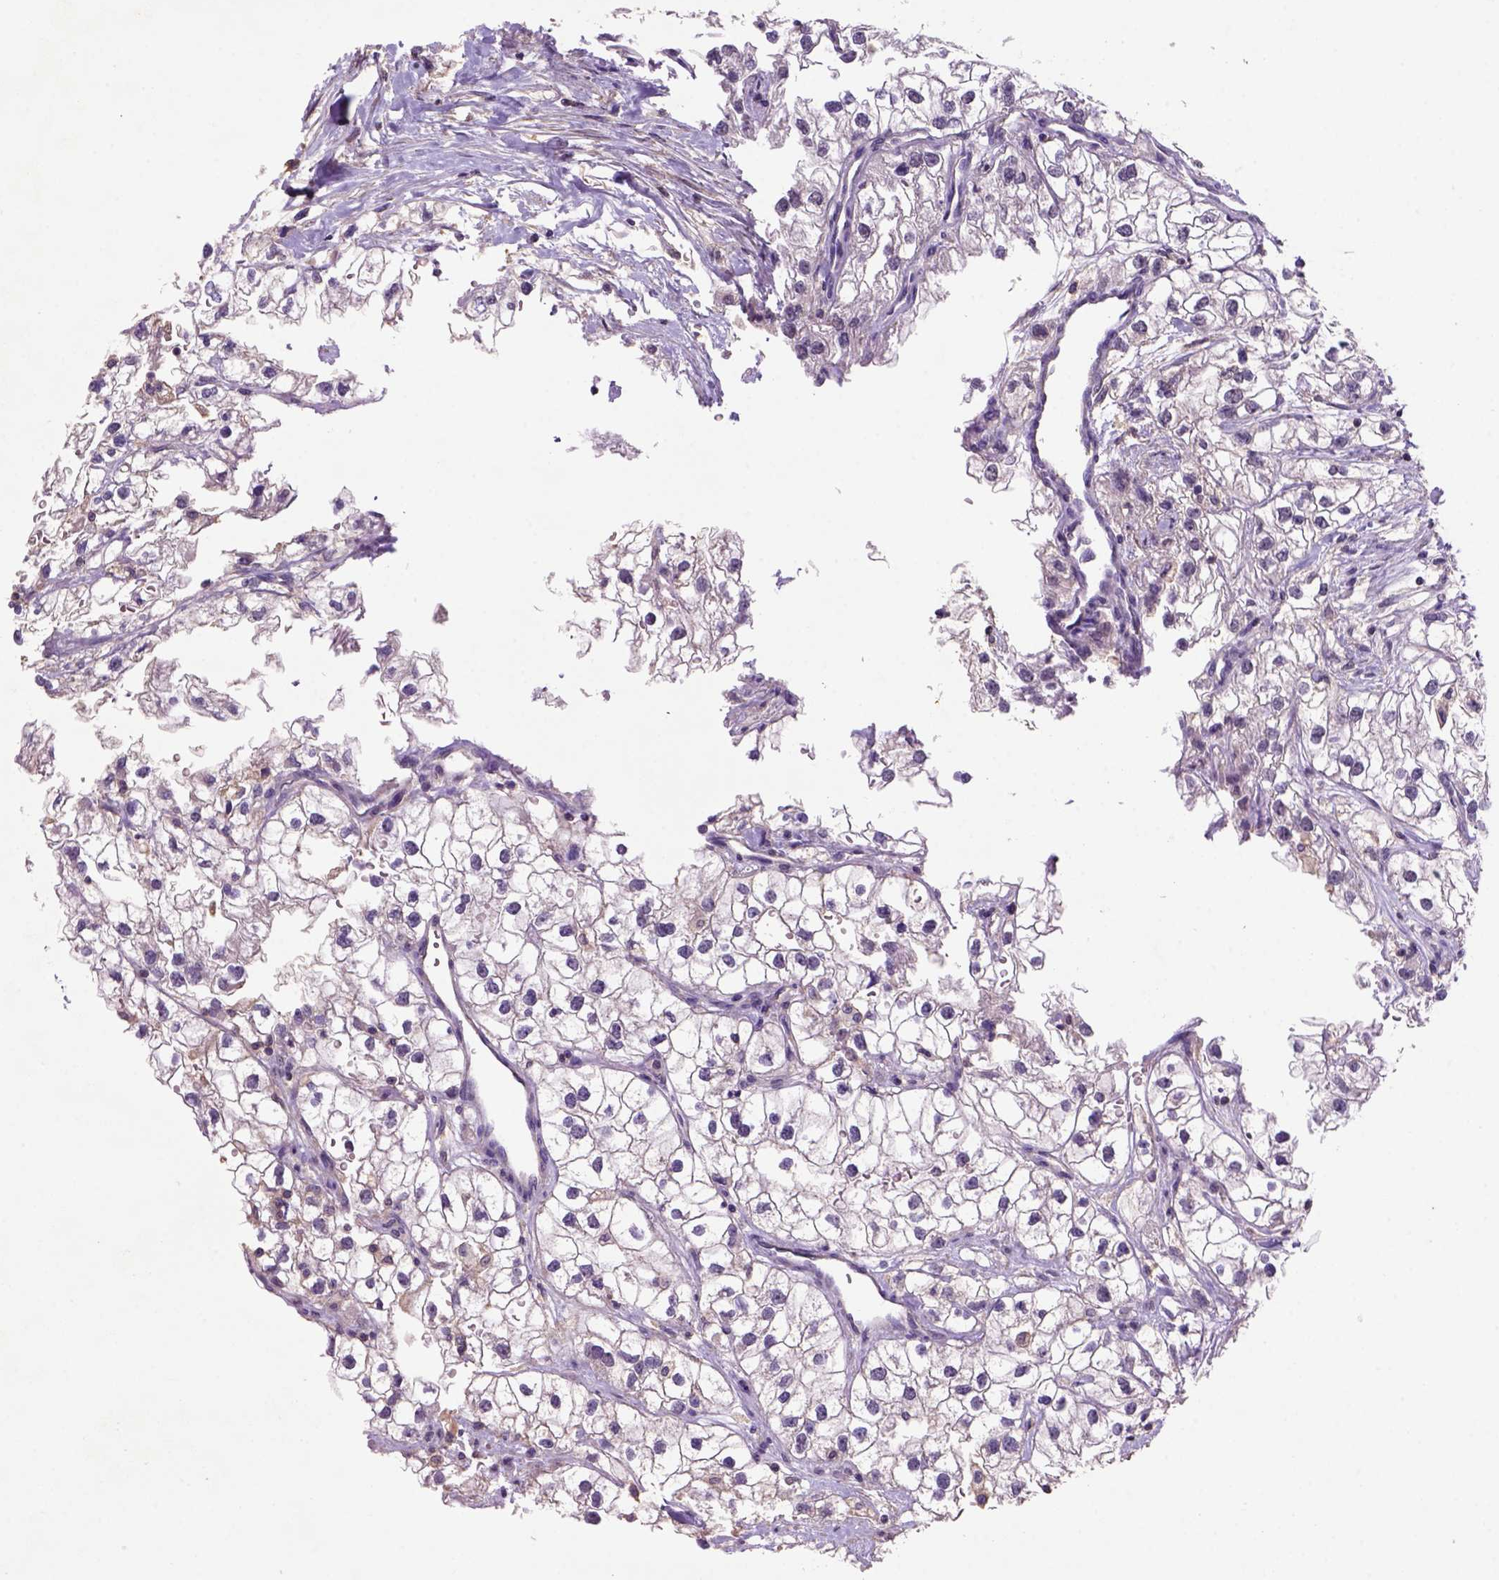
{"staining": {"intensity": "weak", "quantity": "<25%", "location": "cytoplasmic/membranous"}, "tissue": "renal cancer", "cell_type": "Tumor cells", "image_type": "cancer", "snomed": [{"axis": "morphology", "description": "Adenocarcinoma, NOS"}, {"axis": "topography", "description": "Kidney"}], "caption": "This is a micrograph of immunohistochemistry staining of renal cancer, which shows no staining in tumor cells.", "gene": "SCML4", "patient": {"sex": "male", "age": 59}}